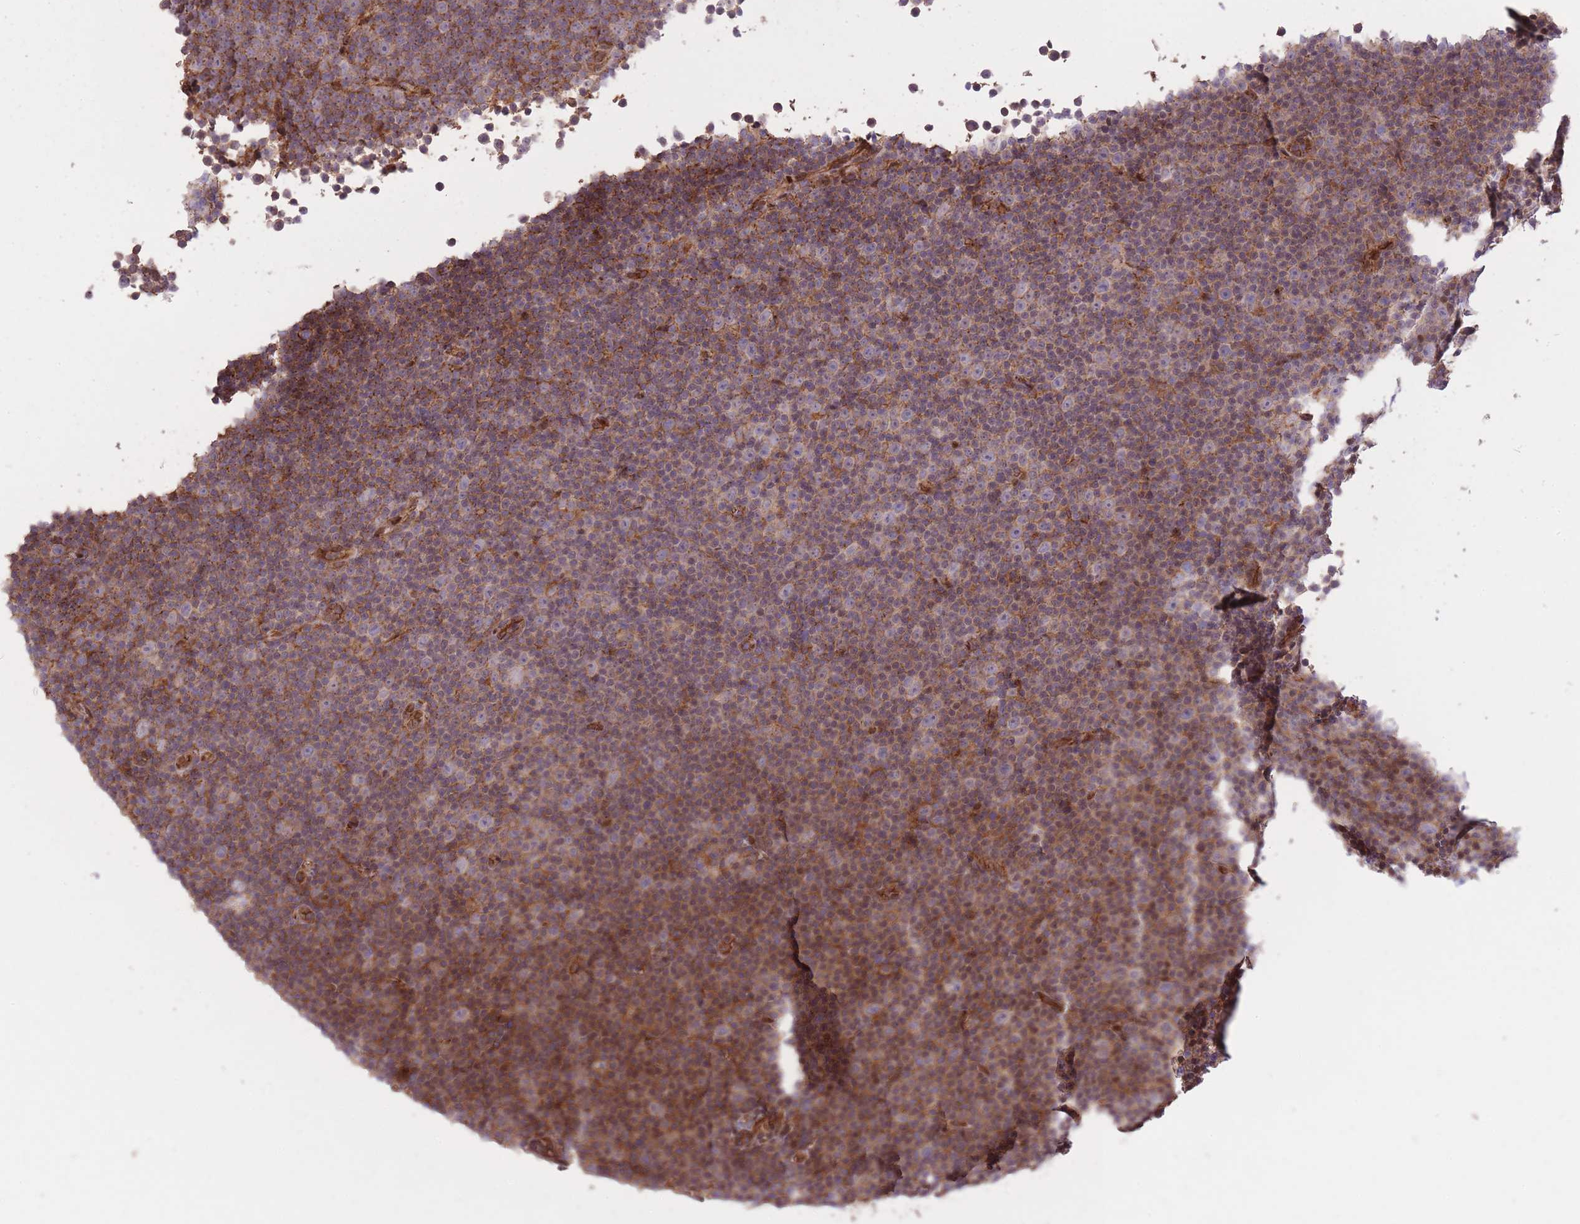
{"staining": {"intensity": "moderate", "quantity": "25%-75%", "location": "cytoplasmic/membranous"}, "tissue": "lymphoma", "cell_type": "Tumor cells", "image_type": "cancer", "snomed": [{"axis": "morphology", "description": "Malignant lymphoma, non-Hodgkin's type, Low grade"}, {"axis": "topography", "description": "Lymph node"}], "caption": "Protein staining shows moderate cytoplasmic/membranous staining in approximately 25%-75% of tumor cells in lymphoma.", "gene": "PLD1", "patient": {"sex": "female", "age": 67}}